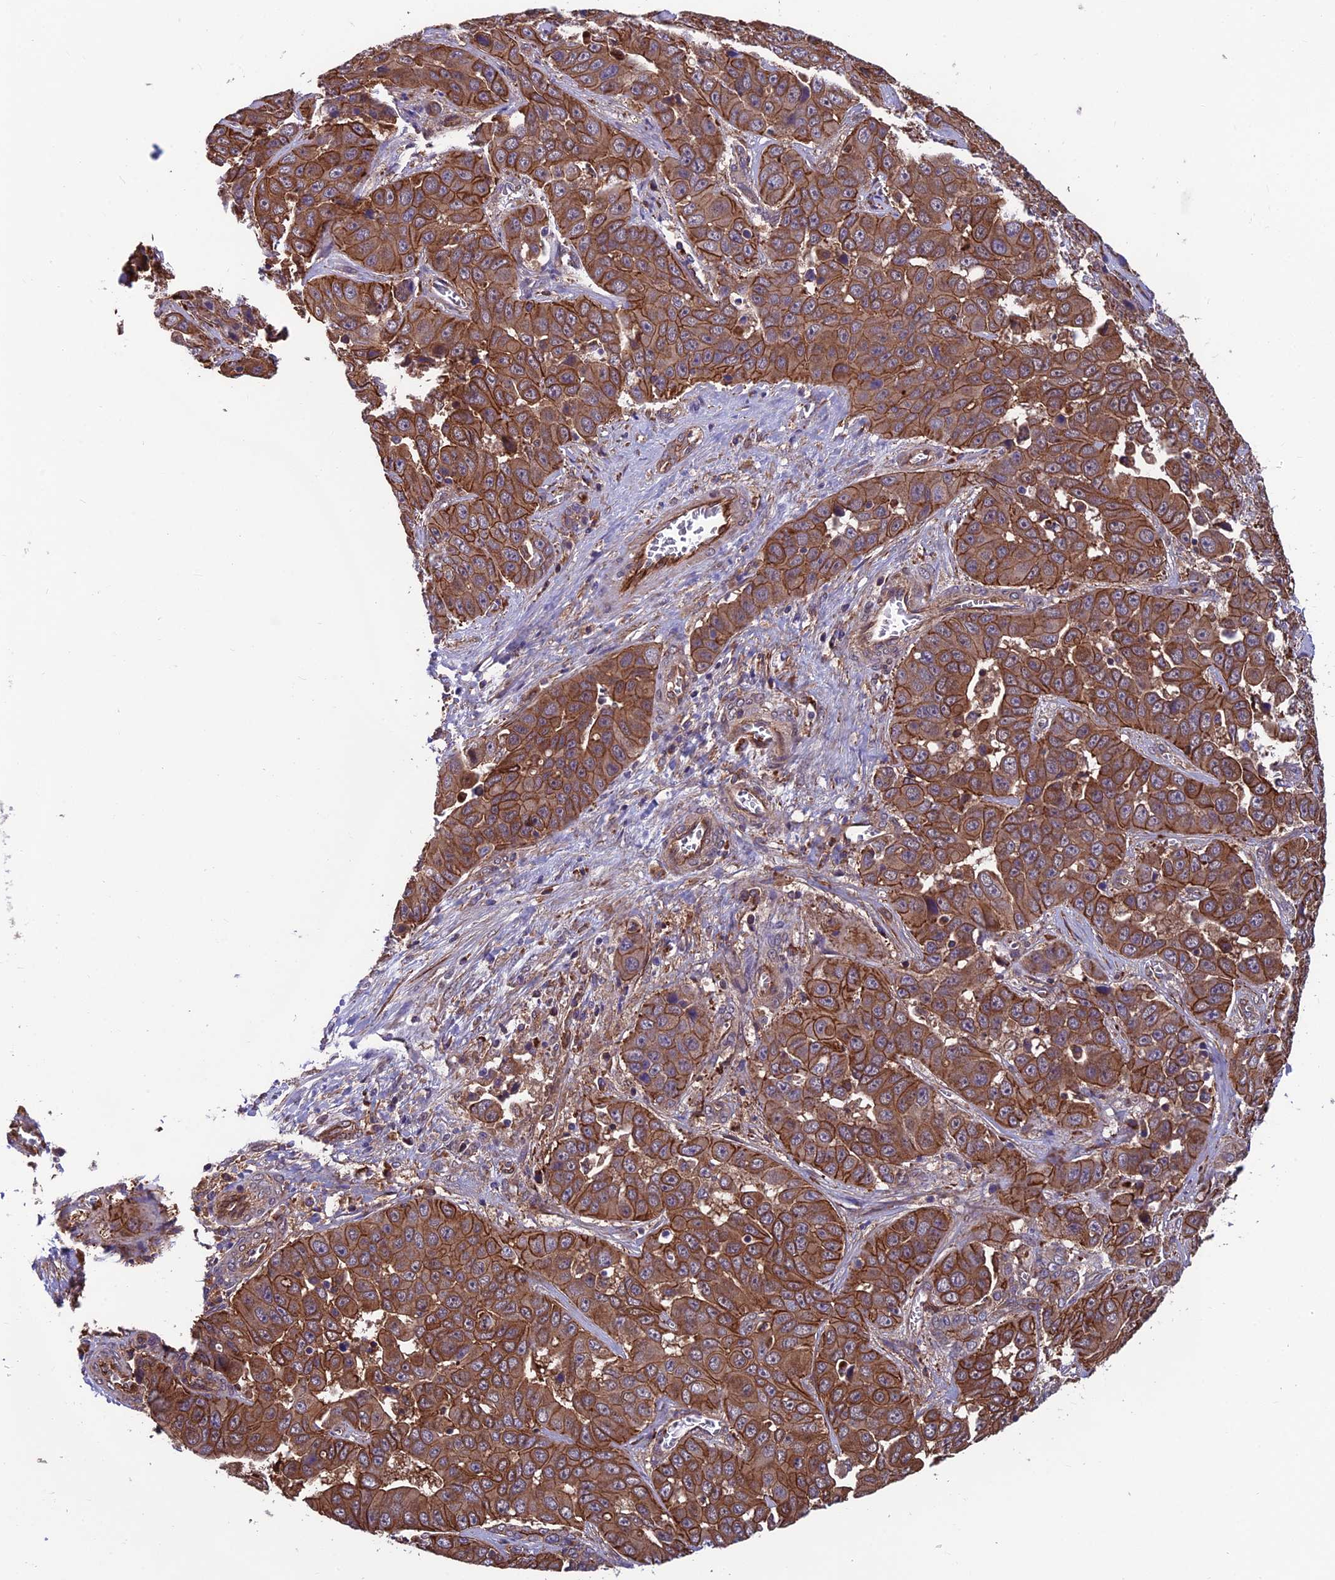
{"staining": {"intensity": "moderate", "quantity": ">75%", "location": "cytoplasmic/membranous"}, "tissue": "liver cancer", "cell_type": "Tumor cells", "image_type": "cancer", "snomed": [{"axis": "morphology", "description": "Cholangiocarcinoma"}, {"axis": "topography", "description": "Liver"}], "caption": "A micrograph of liver cholangiocarcinoma stained for a protein exhibits moderate cytoplasmic/membranous brown staining in tumor cells.", "gene": "RTN4RL1", "patient": {"sex": "female", "age": 52}}